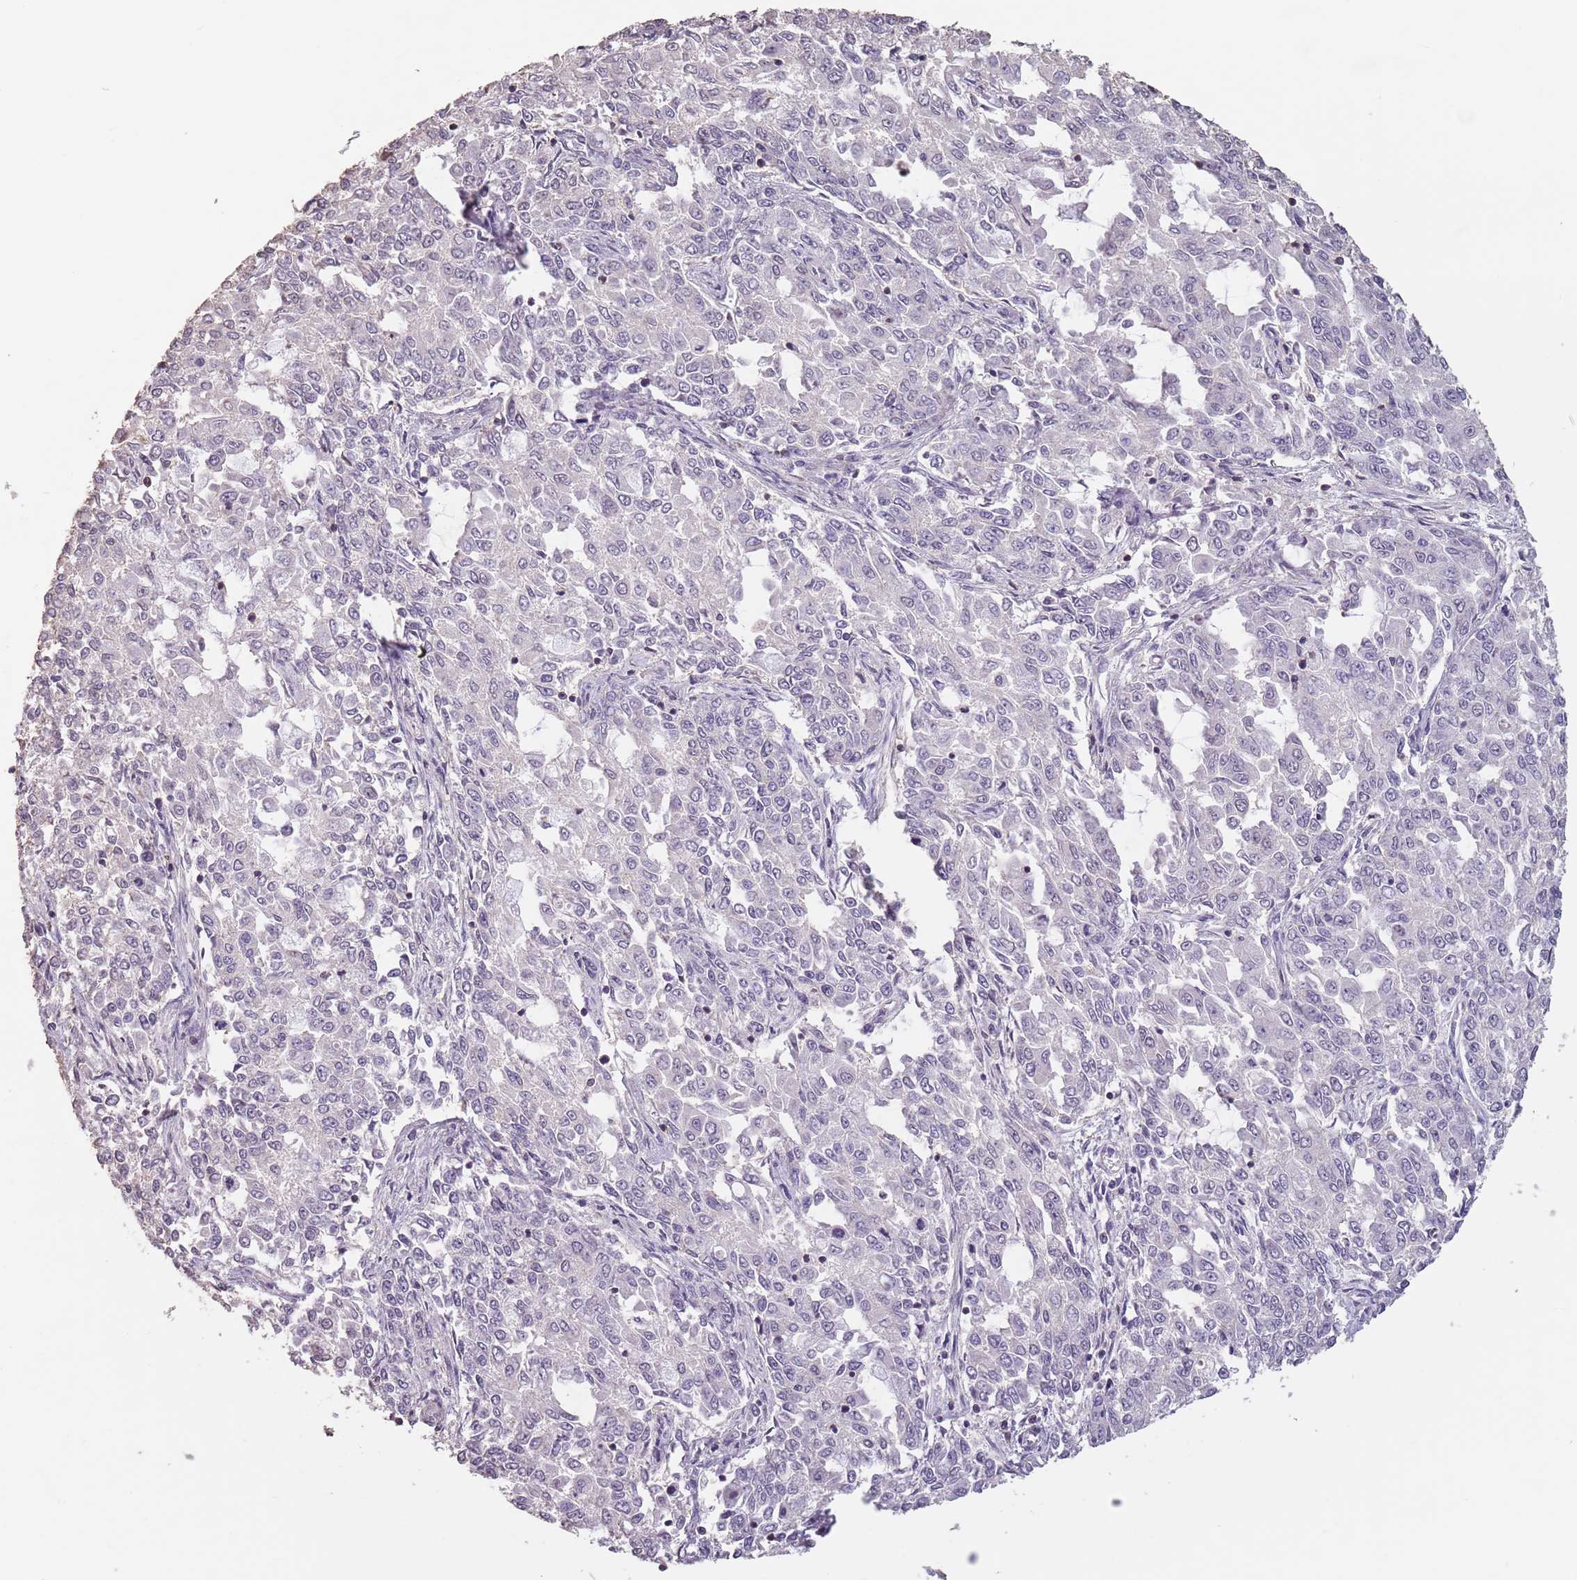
{"staining": {"intensity": "negative", "quantity": "none", "location": "none"}, "tissue": "endometrial cancer", "cell_type": "Tumor cells", "image_type": "cancer", "snomed": [{"axis": "morphology", "description": "Adenocarcinoma, NOS"}, {"axis": "topography", "description": "Endometrium"}], "caption": "The histopathology image reveals no staining of tumor cells in endometrial cancer.", "gene": "SUN5", "patient": {"sex": "female", "age": 50}}